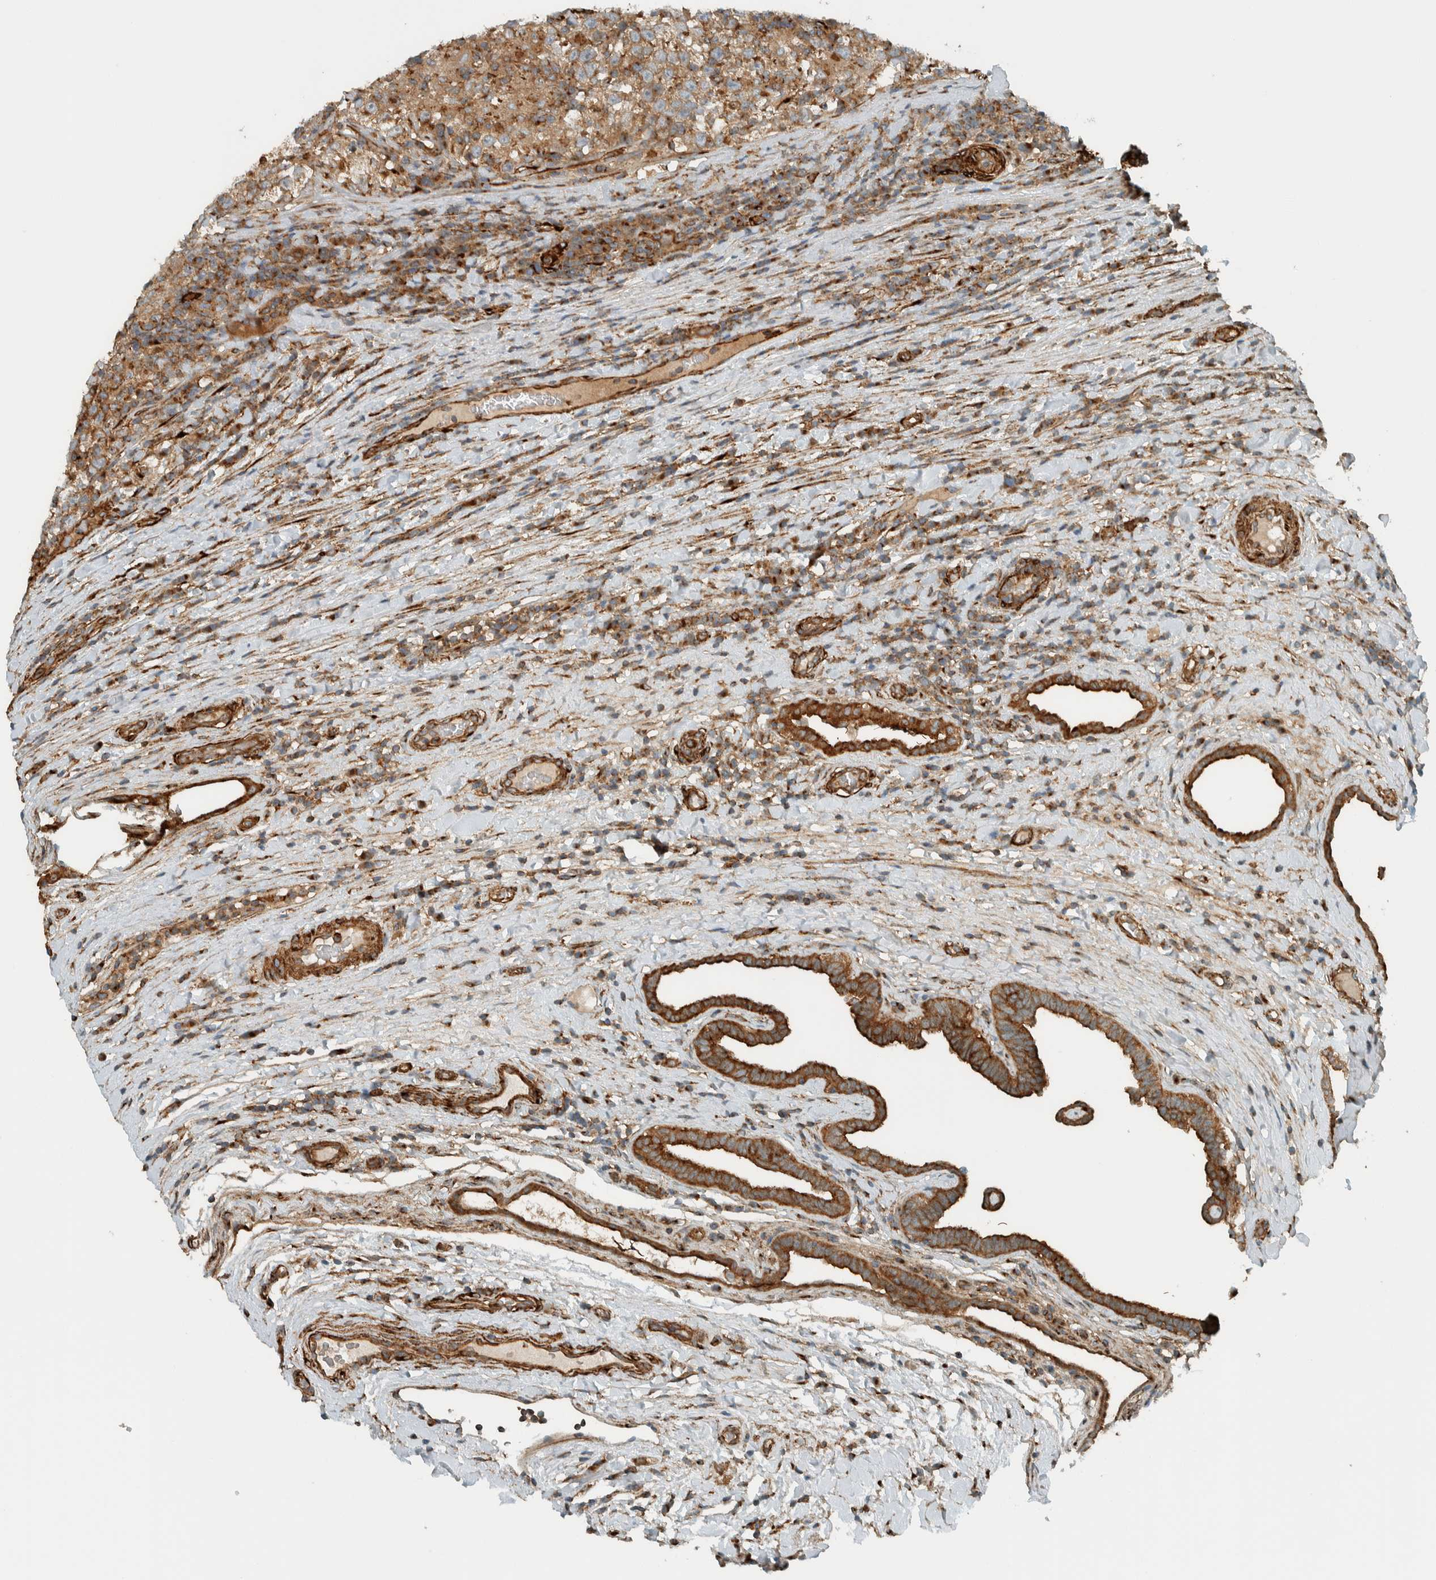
{"staining": {"intensity": "strong", "quantity": "25%-75%", "location": "cytoplasmic/membranous"}, "tissue": "testis cancer", "cell_type": "Tumor cells", "image_type": "cancer", "snomed": [{"axis": "morphology", "description": "Normal tissue, NOS"}, {"axis": "morphology", "description": "Seminoma, NOS"}, {"axis": "topography", "description": "Testis"}], "caption": "A high amount of strong cytoplasmic/membranous expression is appreciated in about 25%-75% of tumor cells in testis seminoma tissue.", "gene": "EXOC7", "patient": {"sex": "male", "age": 43}}